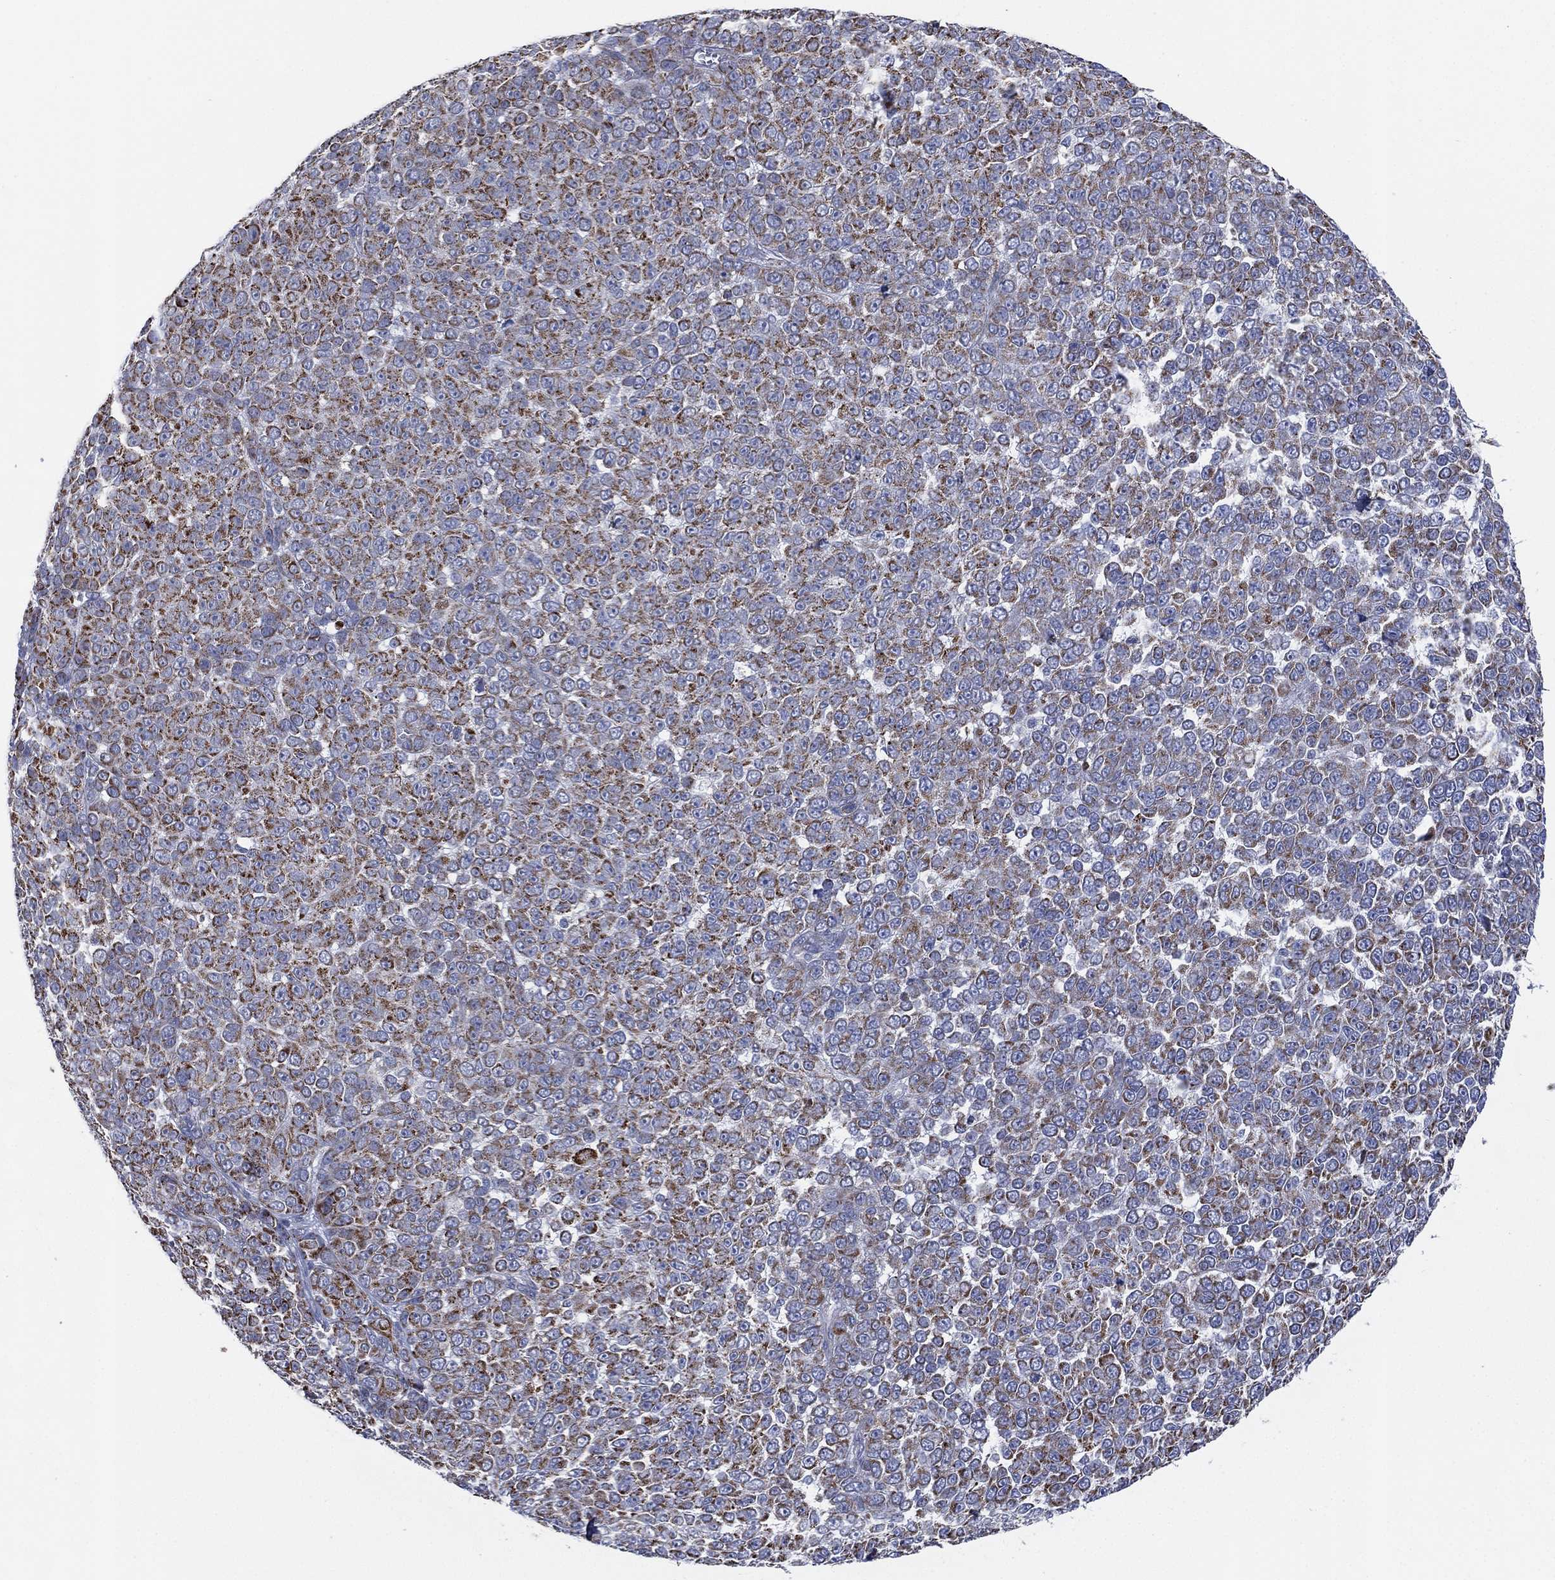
{"staining": {"intensity": "moderate", "quantity": ">75%", "location": "cytoplasmic/membranous"}, "tissue": "melanoma", "cell_type": "Tumor cells", "image_type": "cancer", "snomed": [{"axis": "morphology", "description": "Malignant melanoma, NOS"}, {"axis": "topography", "description": "Skin"}], "caption": "Melanoma tissue demonstrates moderate cytoplasmic/membranous positivity in approximately >75% of tumor cells, visualized by immunohistochemistry.", "gene": "INA", "patient": {"sex": "female", "age": 95}}